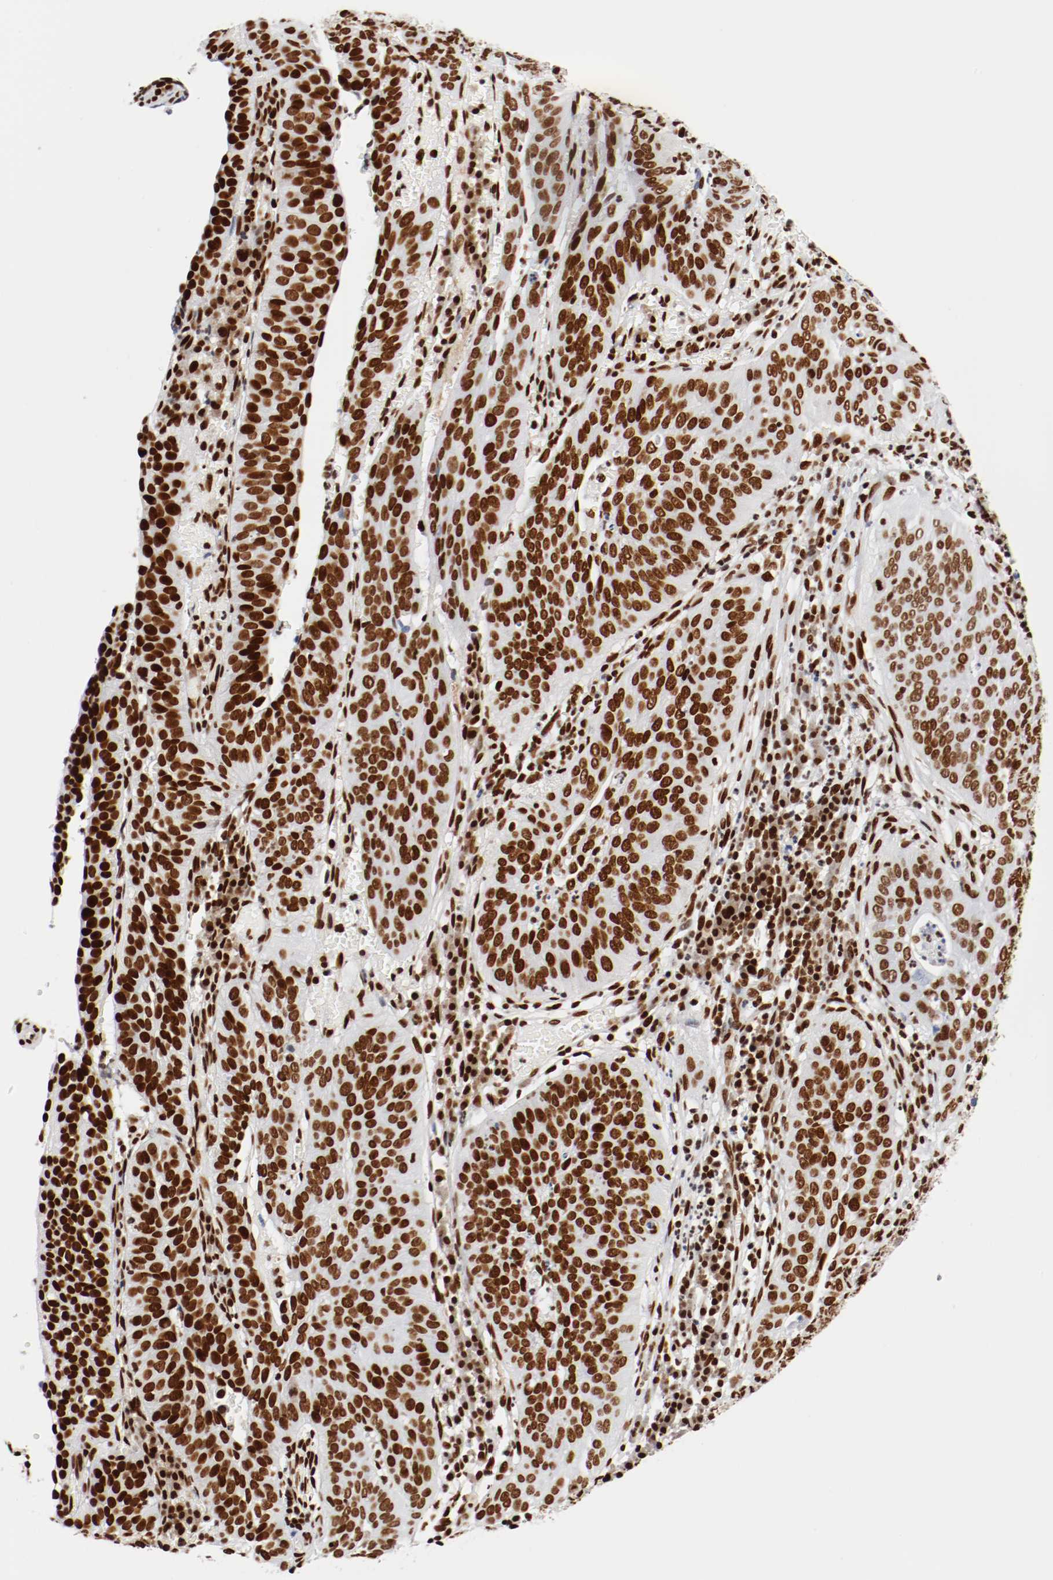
{"staining": {"intensity": "strong", "quantity": ">75%", "location": "nuclear"}, "tissue": "cervical cancer", "cell_type": "Tumor cells", "image_type": "cancer", "snomed": [{"axis": "morphology", "description": "Squamous cell carcinoma, NOS"}, {"axis": "topography", "description": "Cervix"}], "caption": "Brown immunohistochemical staining in human cervical cancer (squamous cell carcinoma) displays strong nuclear staining in approximately >75% of tumor cells.", "gene": "CTBP1", "patient": {"sex": "female", "age": 39}}